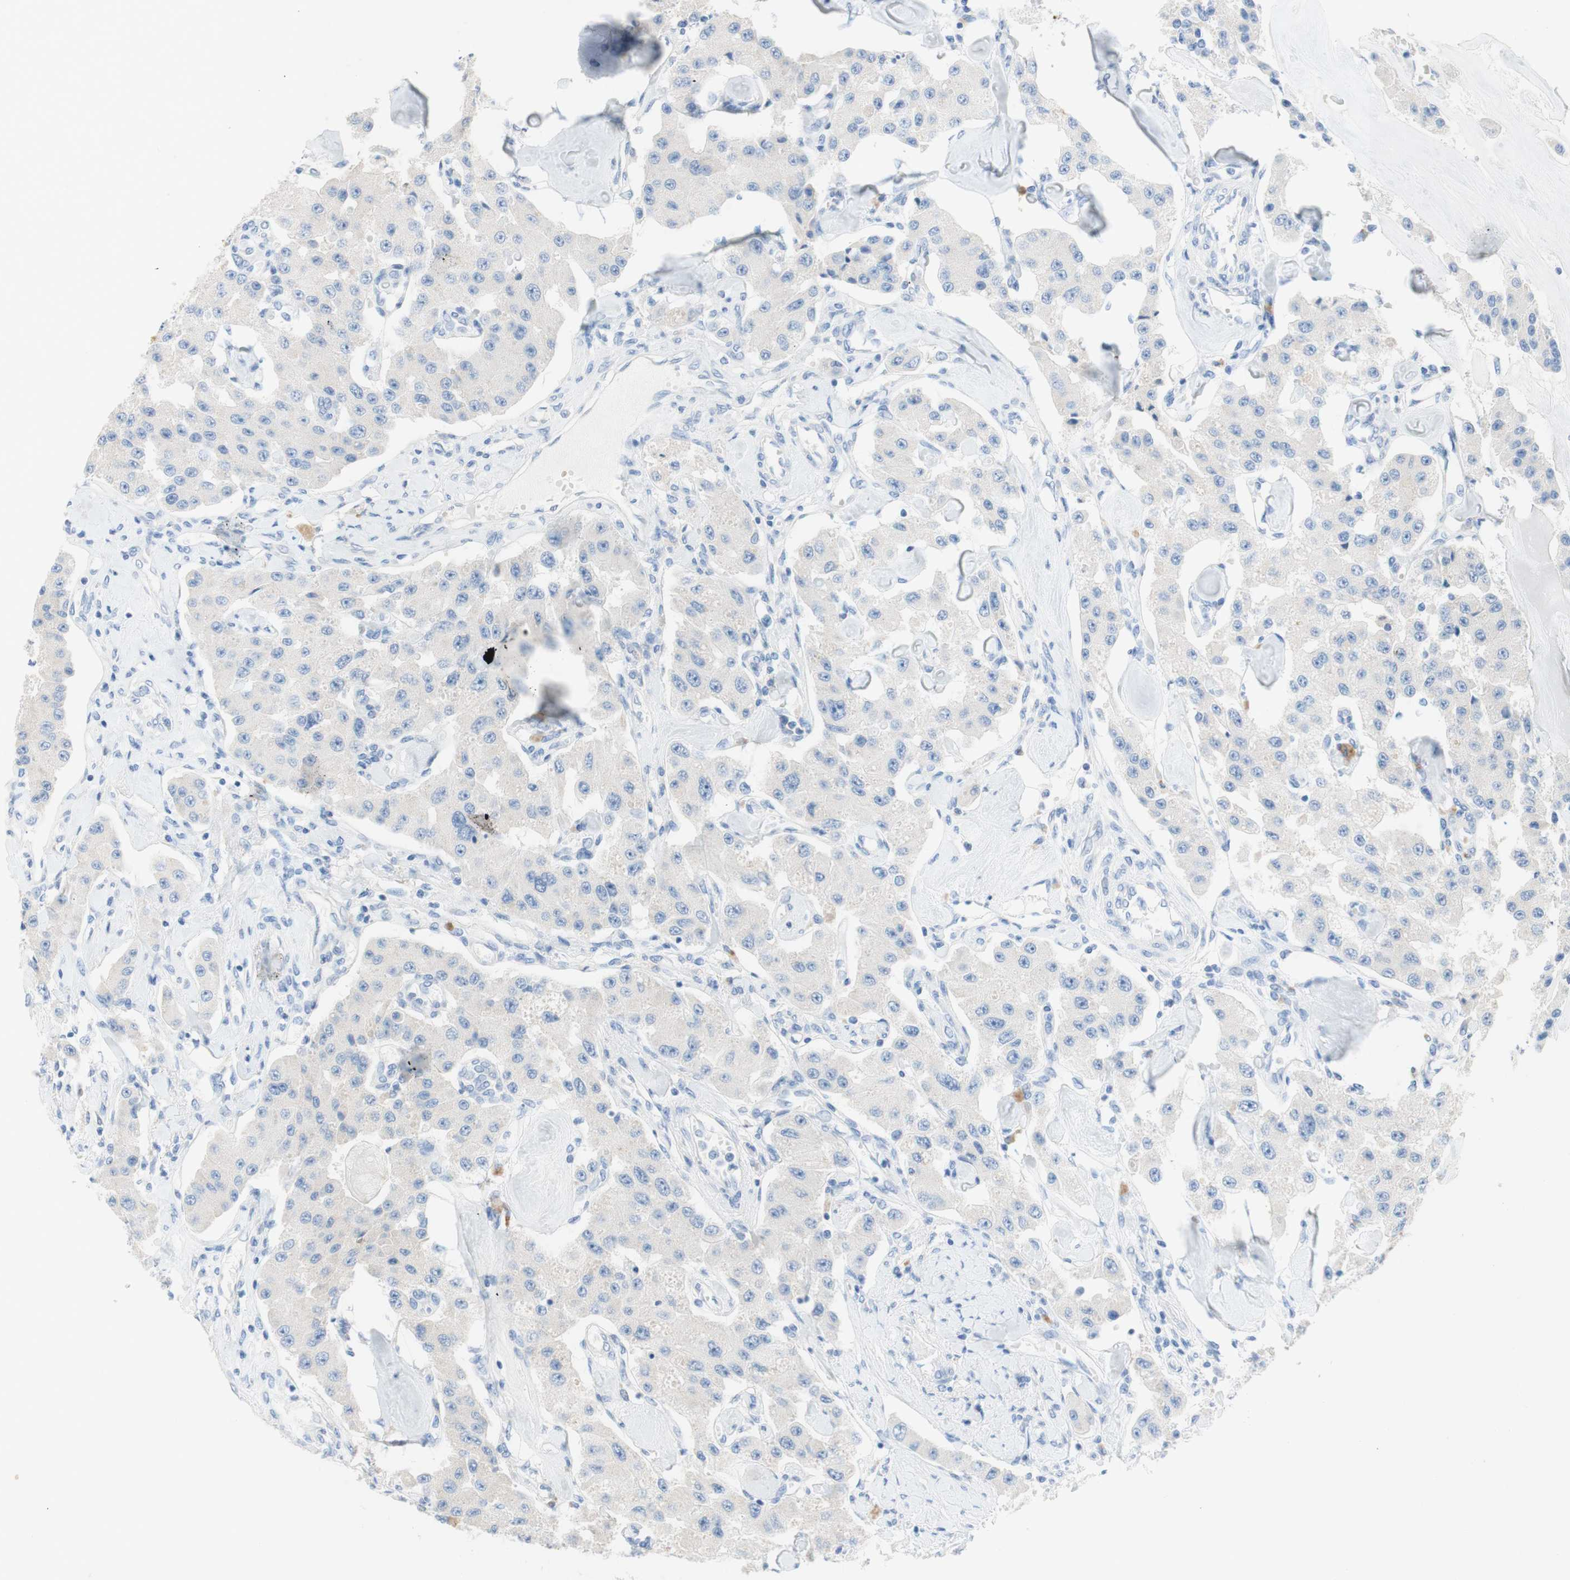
{"staining": {"intensity": "negative", "quantity": "none", "location": "none"}, "tissue": "carcinoid", "cell_type": "Tumor cells", "image_type": "cancer", "snomed": [{"axis": "morphology", "description": "Carcinoid, malignant, NOS"}, {"axis": "topography", "description": "Pancreas"}], "caption": "This is an IHC micrograph of carcinoid (malignant). There is no staining in tumor cells.", "gene": "POLR2J3", "patient": {"sex": "male", "age": 41}}